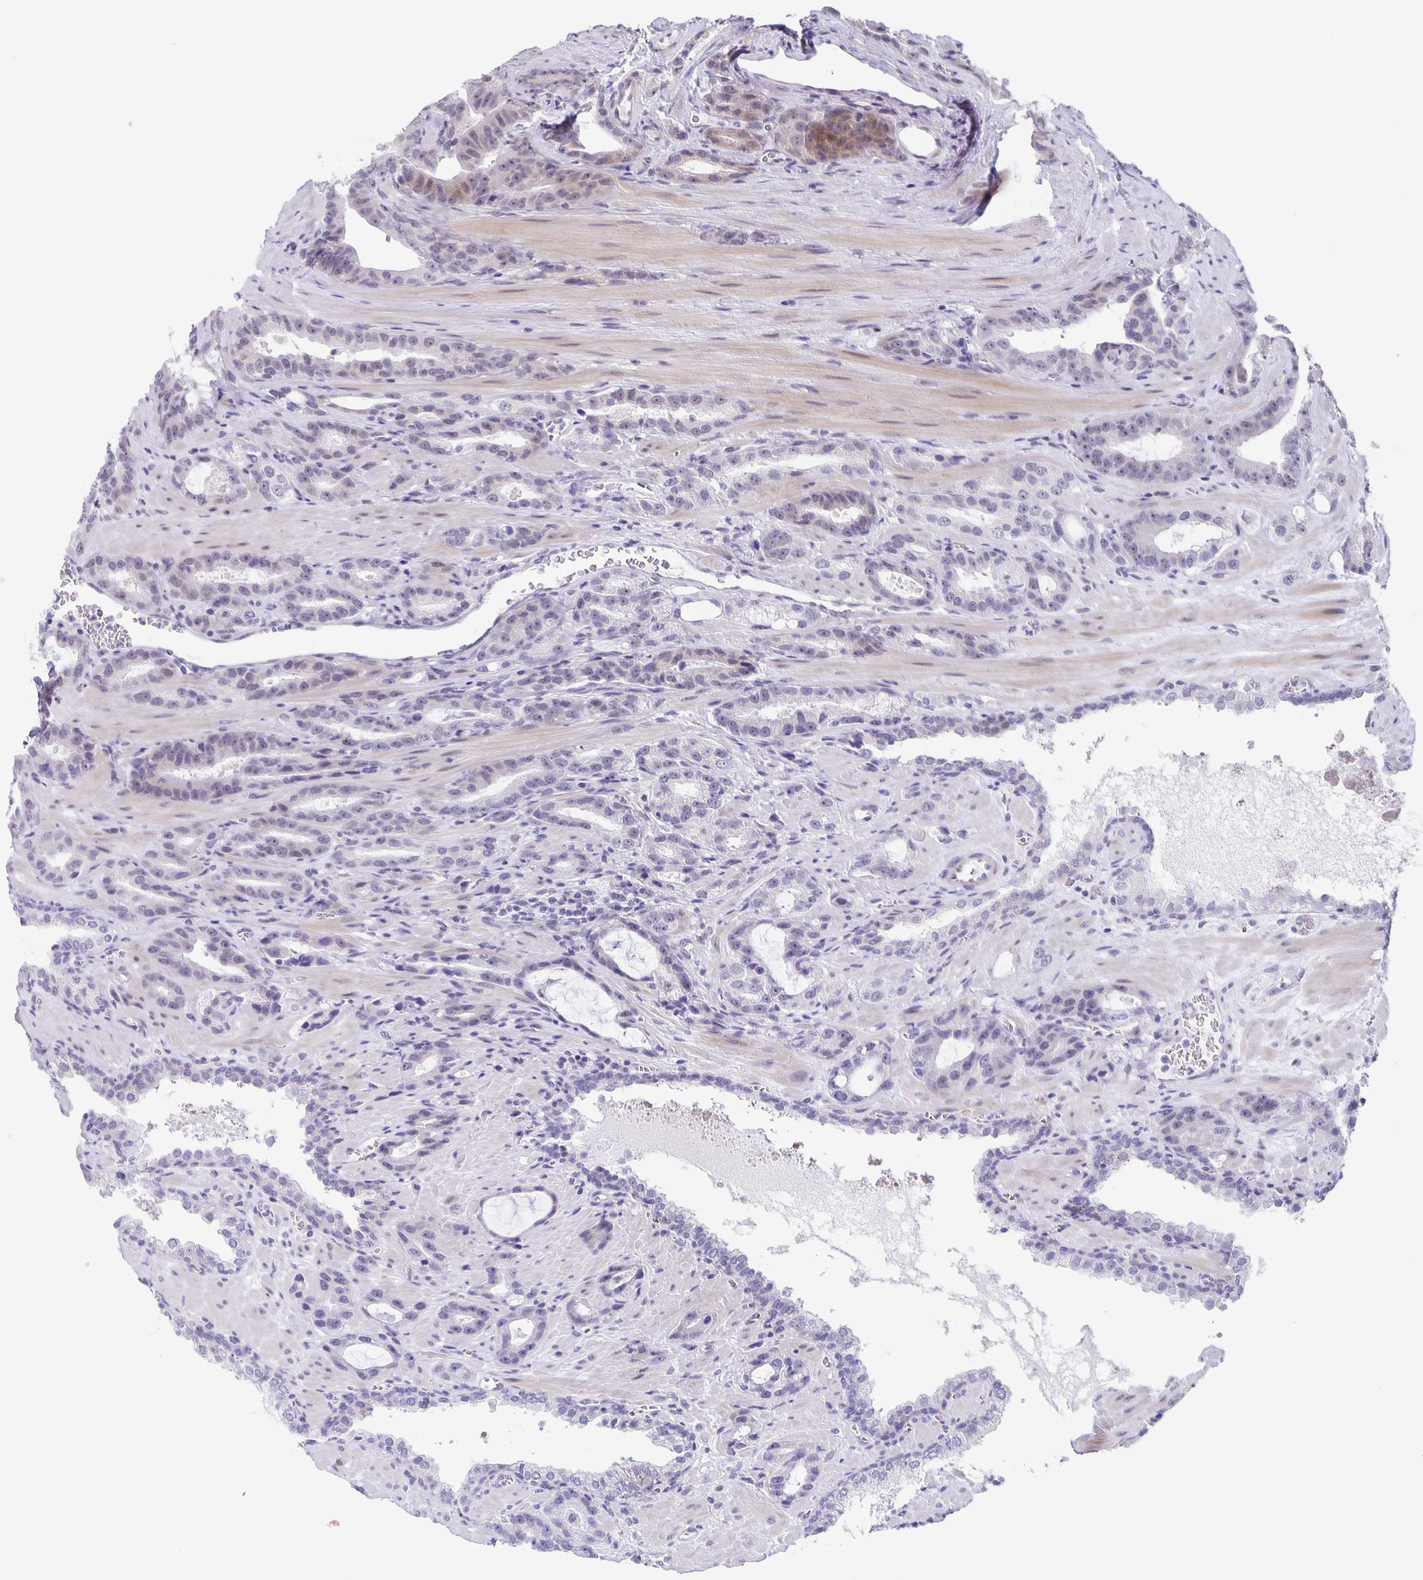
{"staining": {"intensity": "negative", "quantity": "none", "location": "none"}, "tissue": "prostate cancer", "cell_type": "Tumor cells", "image_type": "cancer", "snomed": [{"axis": "morphology", "description": "Adenocarcinoma, High grade"}, {"axis": "topography", "description": "Prostate"}], "caption": "This is an IHC photomicrograph of prostate cancer (high-grade adenocarcinoma). There is no staining in tumor cells.", "gene": "PHRF1", "patient": {"sex": "male", "age": 65}}